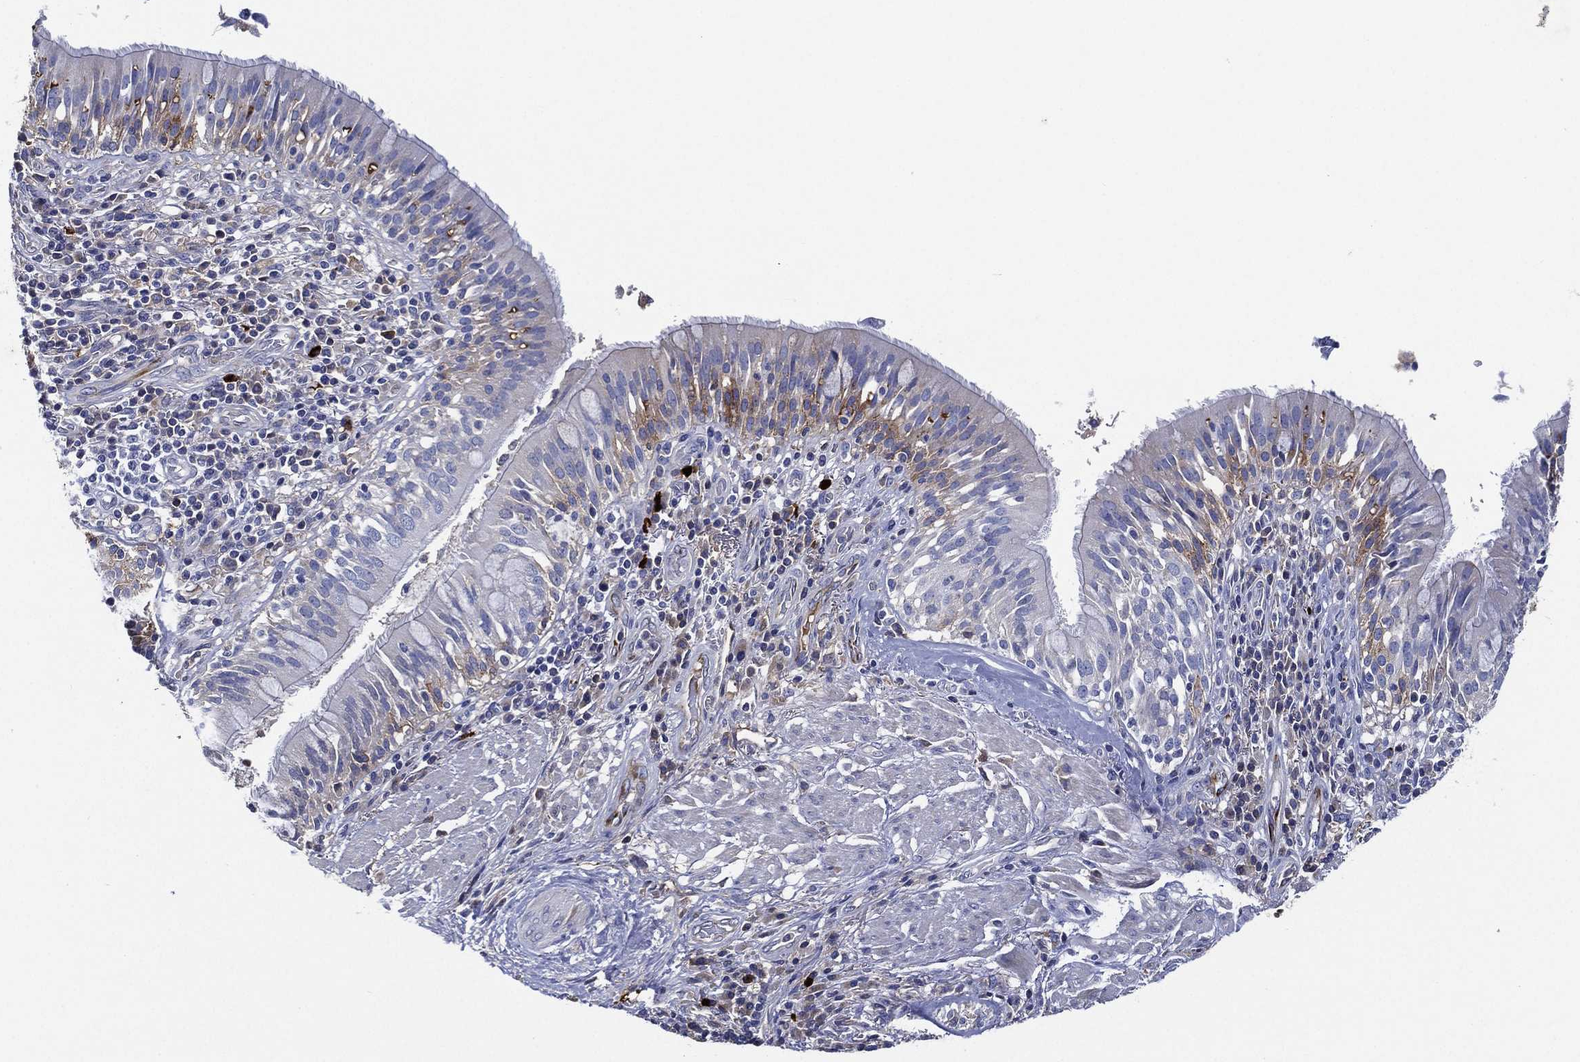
{"staining": {"intensity": "moderate", "quantity": "<25%", "location": "cytoplasmic/membranous"}, "tissue": "bronchus", "cell_type": "Respiratory epithelial cells", "image_type": "normal", "snomed": [{"axis": "morphology", "description": "Normal tissue, NOS"}, {"axis": "morphology", "description": "Squamous cell carcinoma, NOS"}, {"axis": "topography", "description": "Bronchus"}, {"axis": "topography", "description": "Lung"}], "caption": "Immunohistochemical staining of unremarkable bronchus demonstrates low levels of moderate cytoplasmic/membranous staining in about <25% of respiratory epithelial cells. (IHC, brightfield microscopy, high magnification).", "gene": "TMPRSS11D", "patient": {"sex": "male", "age": 64}}